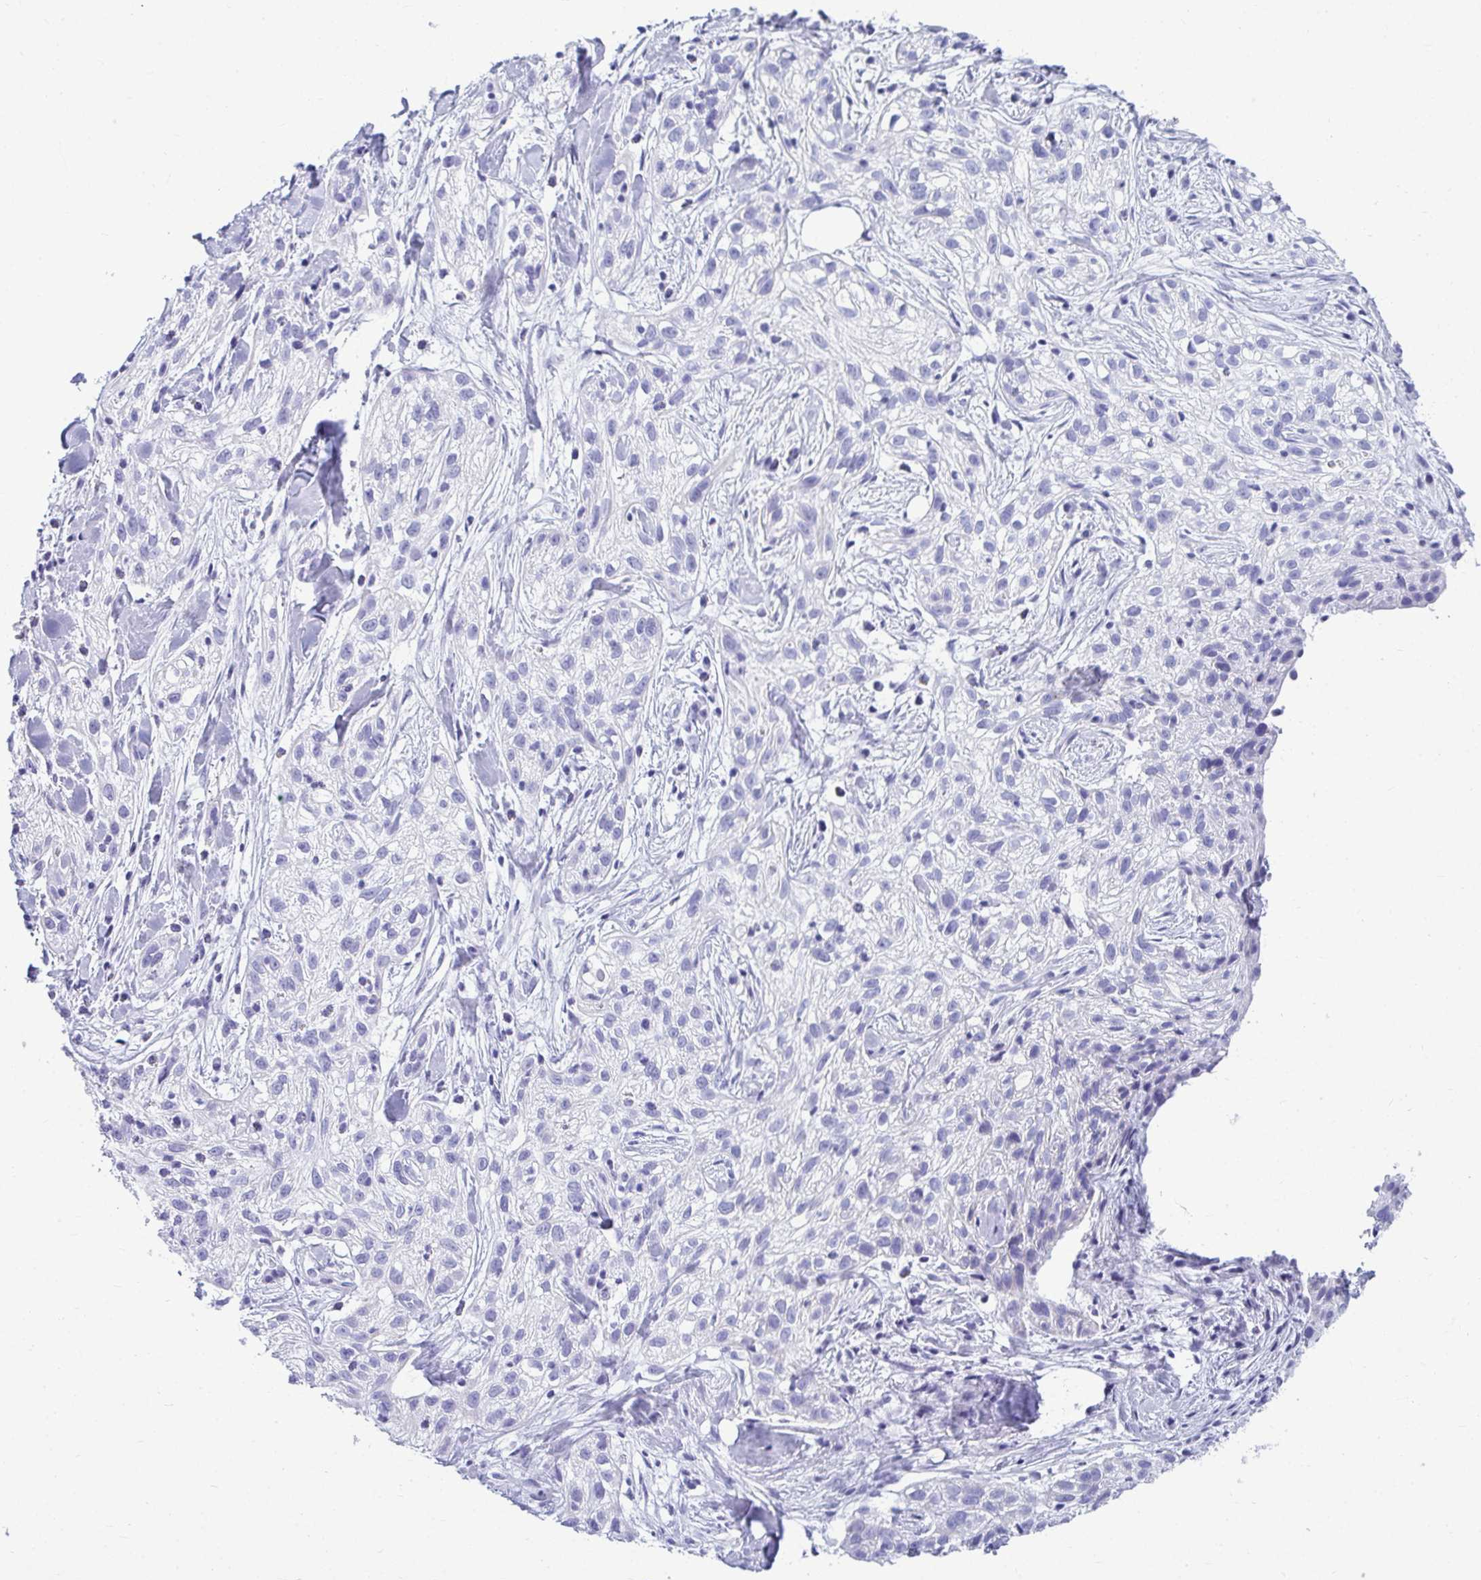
{"staining": {"intensity": "negative", "quantity": "none", "location": "none"}, "tissue": "skin cancer", "cell_type": "Tumor cells", "image_type": "cancer", "snomed": [{"axis": "morphology", "description": "Squamous cell carcinoma, NOS"}, {"axis": "topography", "description": "Skin"}], "caption": "This is an immunohistochemistry (IHC) photomicrograph of squamous cell carcinoma (skin). There is no staining in tumor cells.", "gene": "CLGN", "patient": {"sex": "male", "age": 82}}